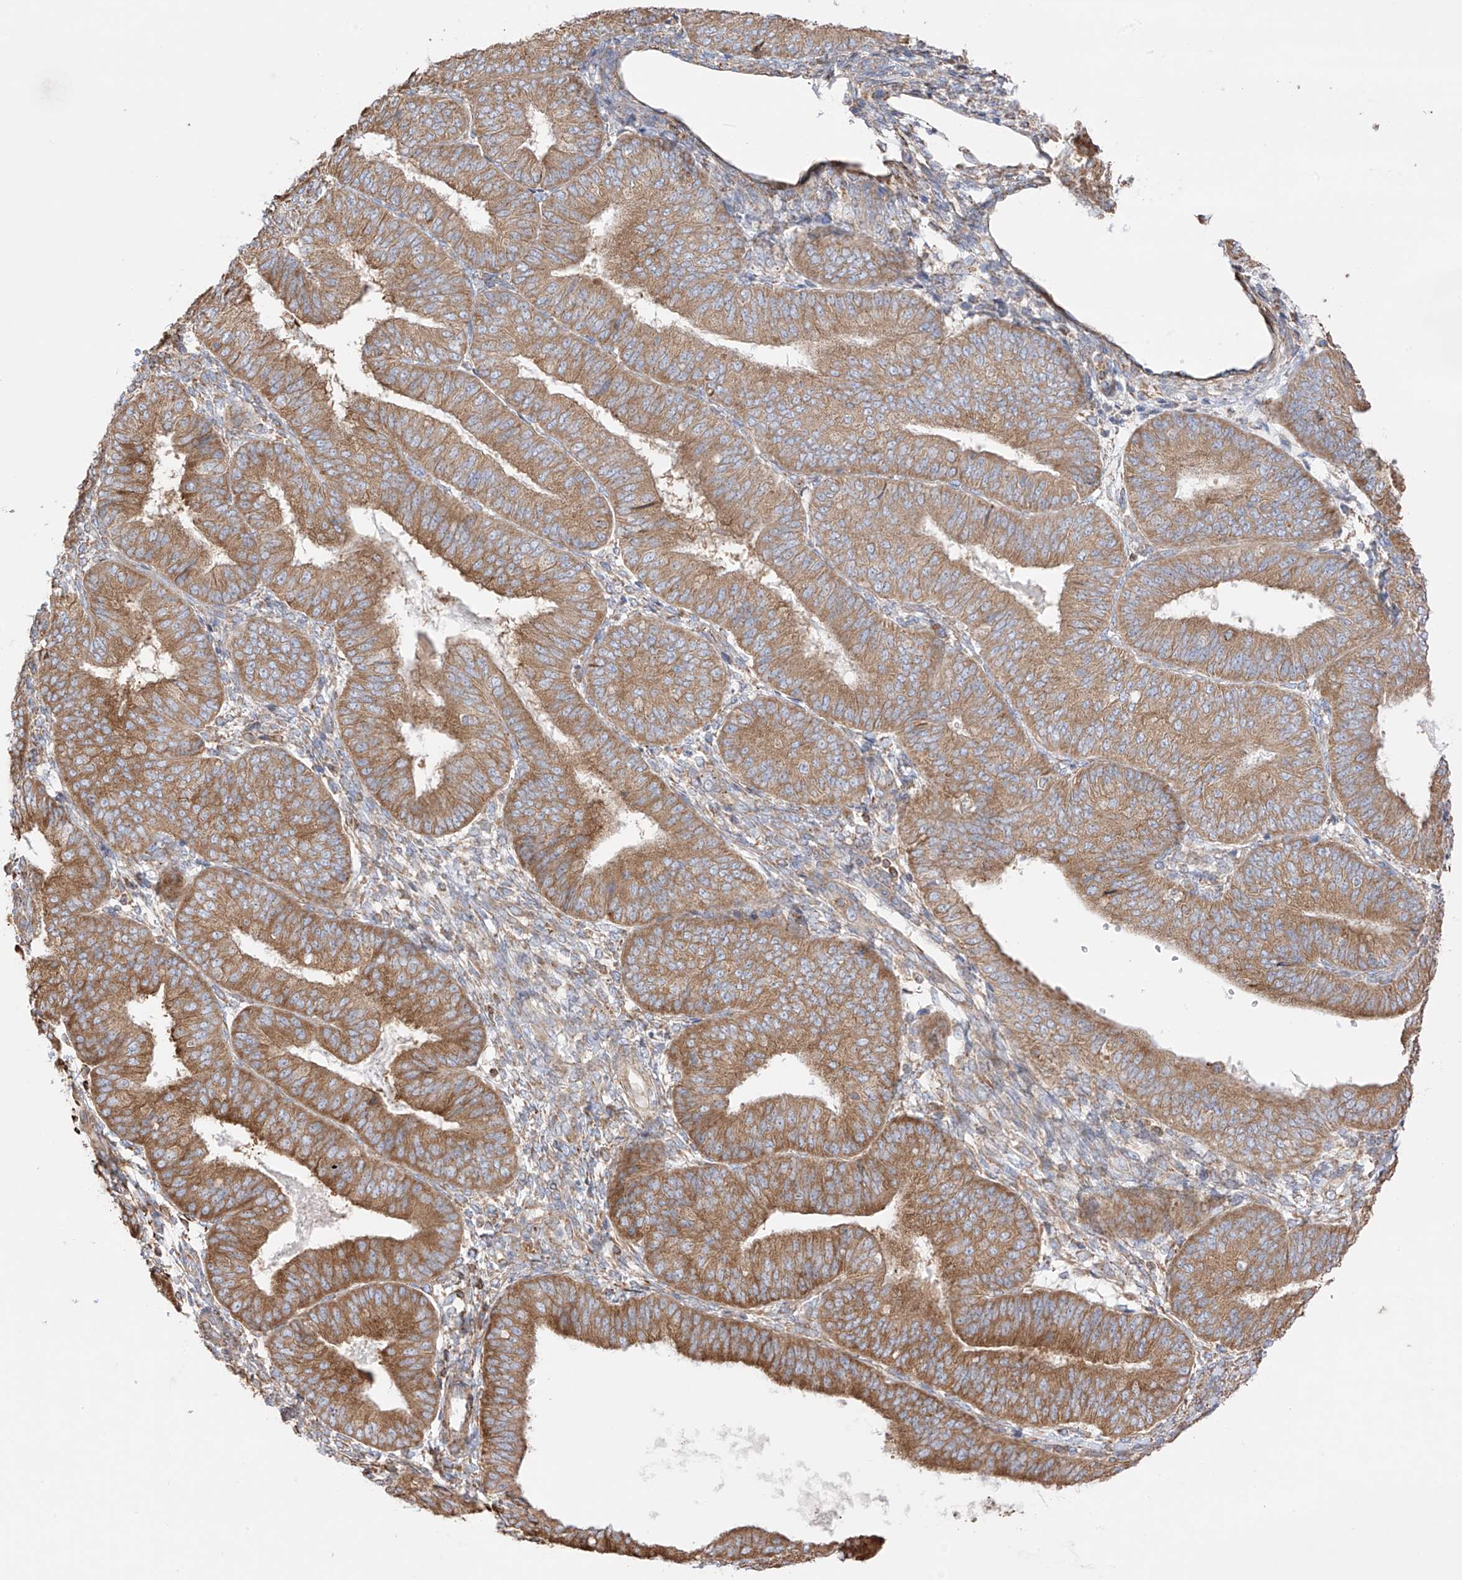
{"staining": {"intensity": "strong", "quantity": ">75%", "location": "cytoplasmic/membranous"}, "tissue": "endometrial cancer", "cell_type": "Tumor cells", "image_type": "cancer", "snomed": [{"axis": "morphology", "description": "Adenocarcinoma, NOS"}, {"axis": "topography", "description": "Endometrium"}], "caption": "Endometrial adenocarcinoma stained with DAB (3,3'-diaminobenzidine) immunohistochemistry (IHC) exhibits high levels of strong cytoplasmic/membranous positivity in approximately >75% of tumor cells.", "gene": "XKR3", "patient": {"sex": "female", "age": 58}}